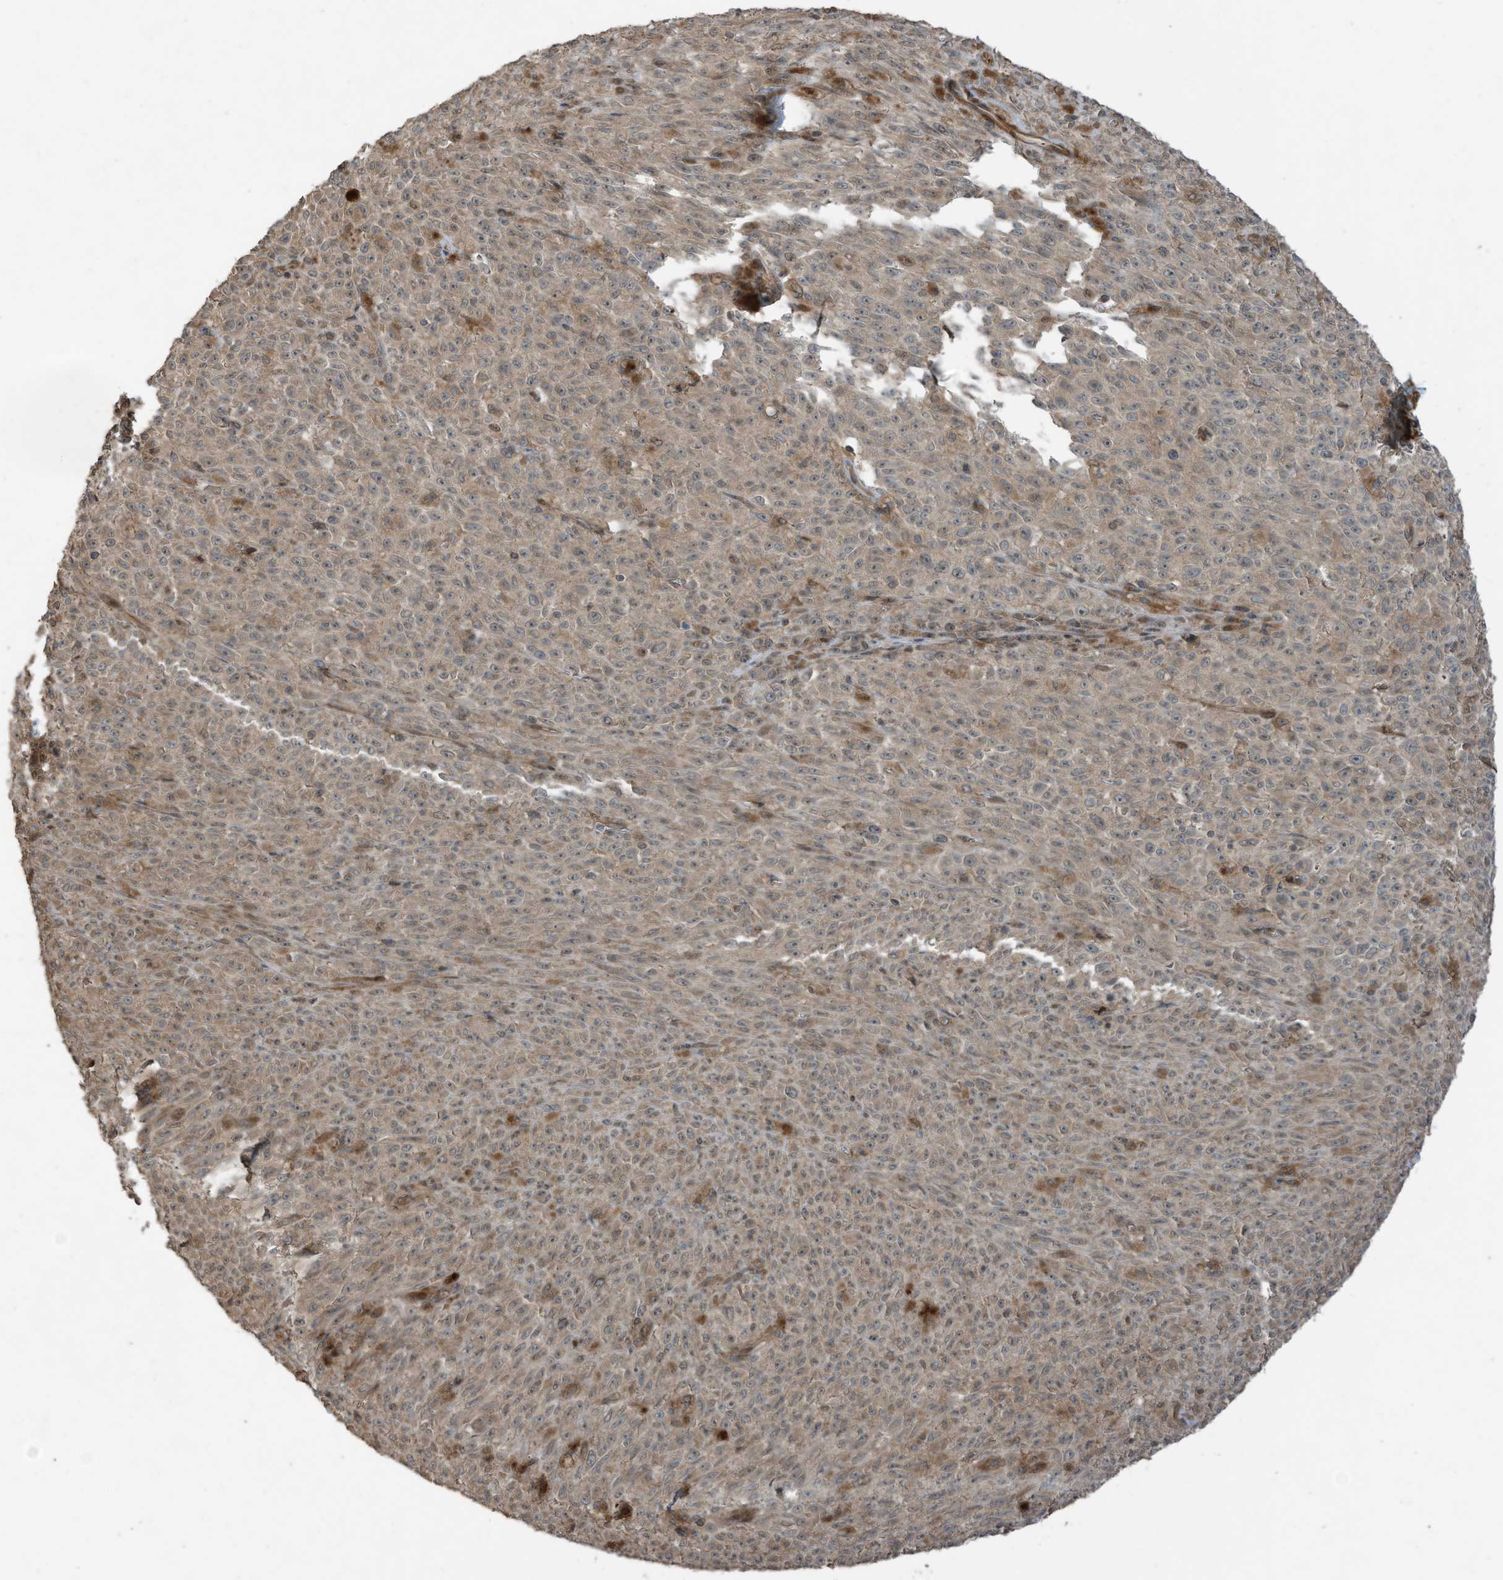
{"staining": {"intensity": "weak", "quantity": ">75%", "location": "cytoplasmic/membranous"}, "tissue": "melanoma", "cell_type": "Tumor cells", "image_type": "cancer", "snomed": [{"axis": "morphology", "description": "Malignant melanoma, NOS"}, {"axis": "topography", "description": "Skin"}], "caption": "An IHC micrograph of neoplastic tissue is shown. Protein staining in brown highlights weak cytoplasmic/membranous positivity in melanoma within tumor cells.", "gene": "ZNF653", "patient": {"sex": "female", "age": 82}}